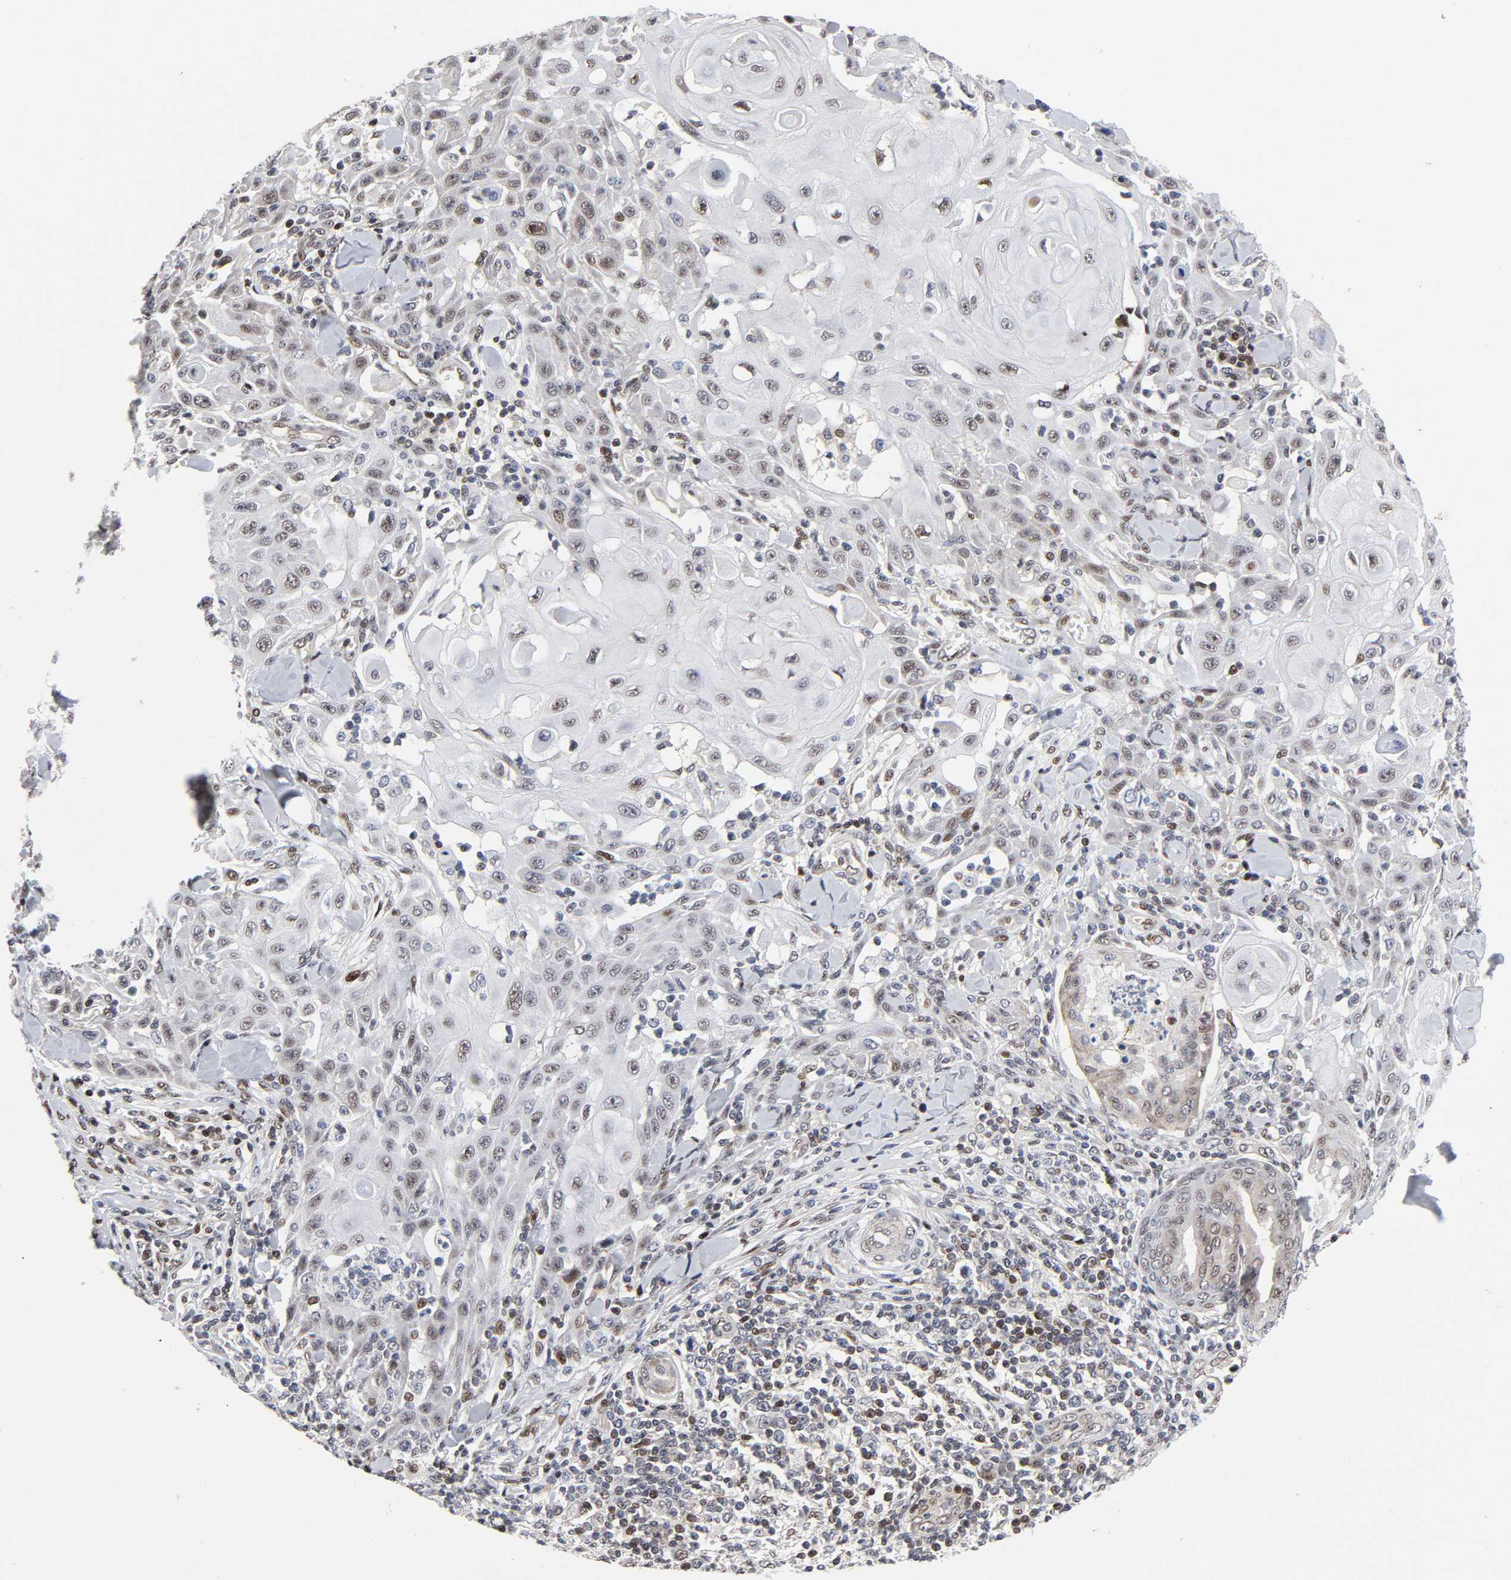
{"staining": {"intensity": "moderate", "quantity": "25%-75%", "location": "cytoplasmic/membranous,nuclear"}, "tissue": "skin cancer", "cell_type": "Tumor cells", "image_type": "cancer", "snomed": [{"axis": "morphology", "description": "Squamous cell carcinoma, NOS"}, {"axis": "topography", "description": "Skin"}], "caption": "Immunohistochemical staining of skin cancer (squamous cell carcinoma) displays moderate cytoplasmic/membranous and nuclear protein expression in about 25%-75% of tumor cells.", "gene": "STK38", "patient": {"sex": "male", "age": 24}}